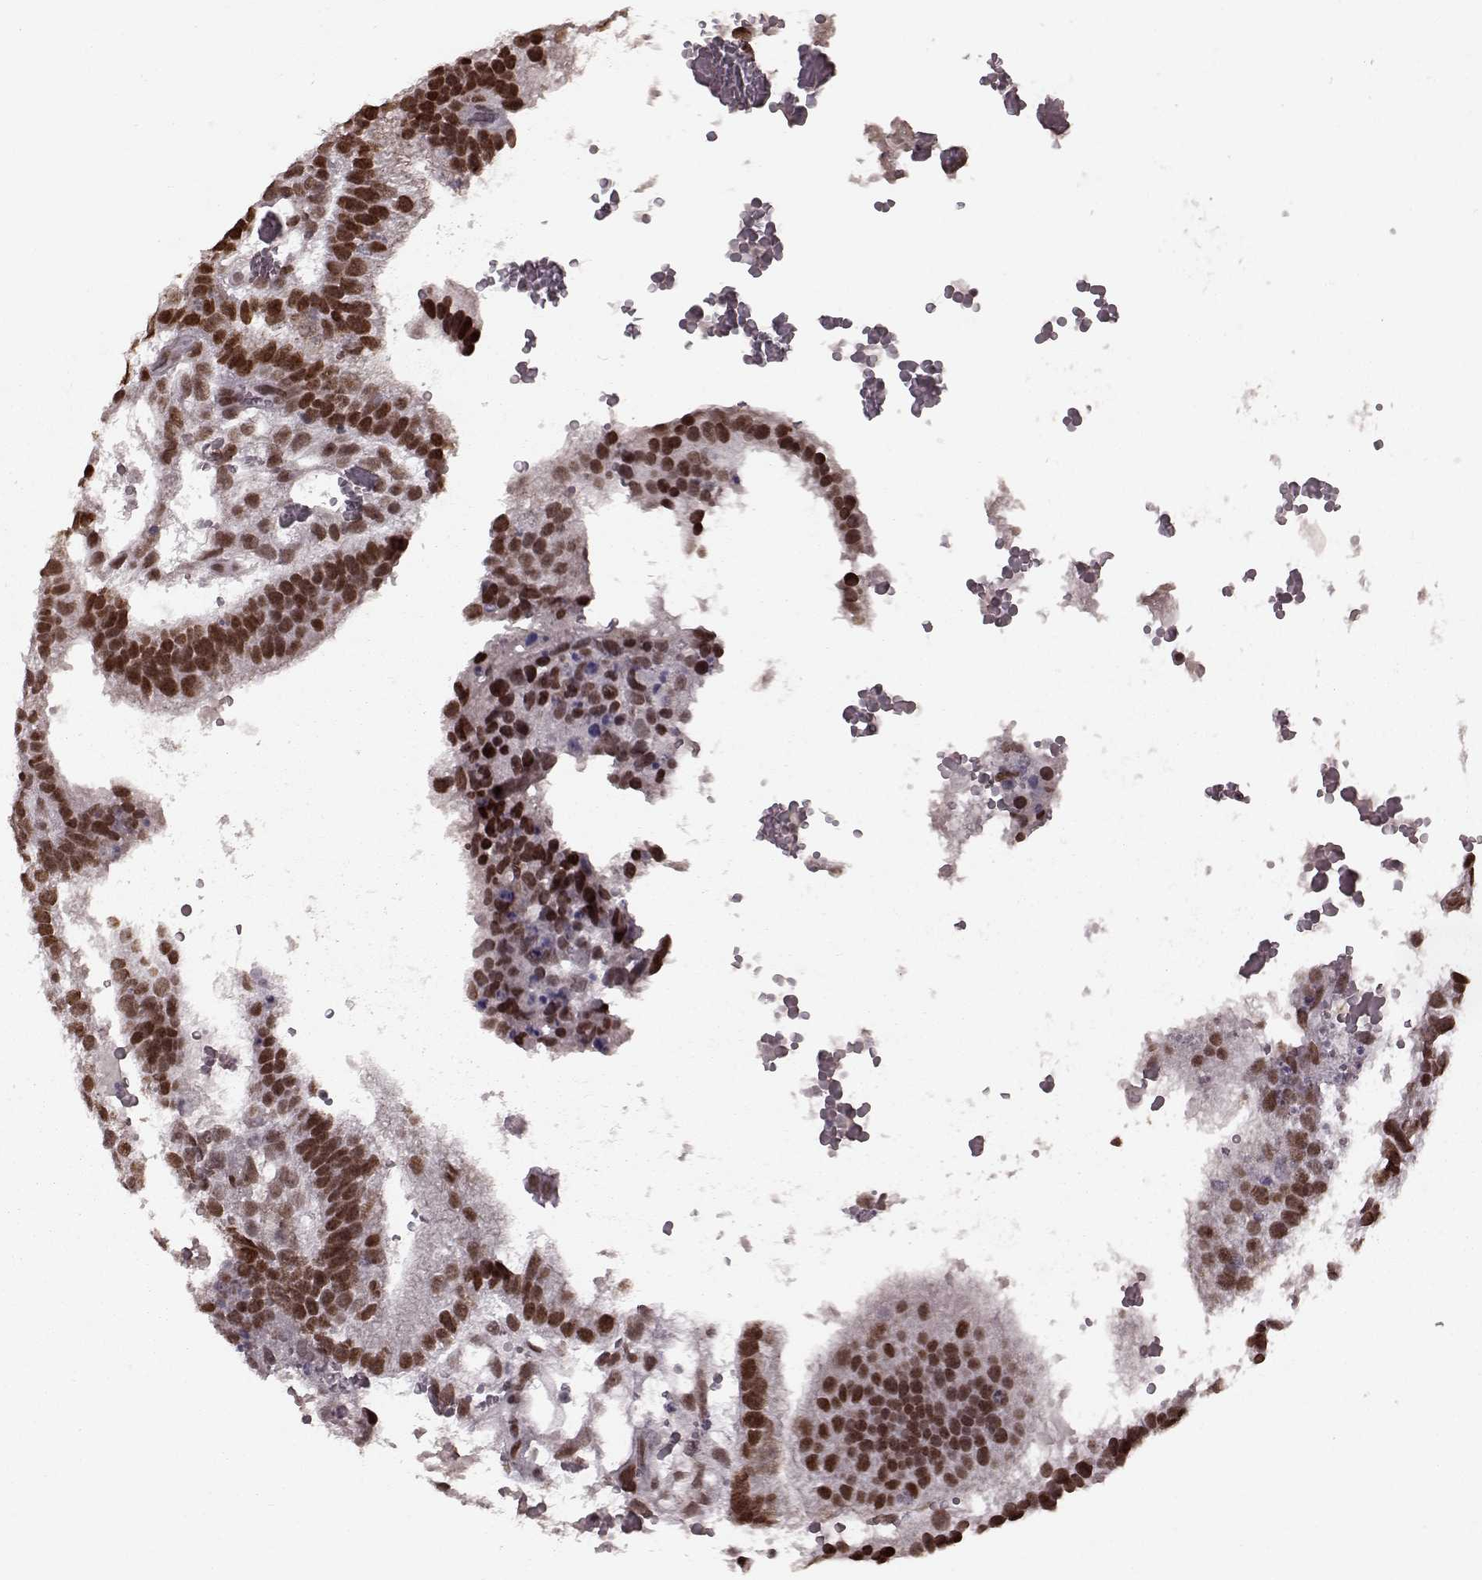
{"staining": {"intensity": "moderate", "quantity": ">75%", "location": "nuclear"}, "tissue": "testis cancer", "cell_type": "Tumor cells", "image_type": "cancer", "snomed": [{"axis": "morphology", "description": "Normal tissue, NOS"}, {"axis": "morphology", "description": "Carcinoma, Embryonal, NOS"}, {"axis": "topography", "description": "Testis"}, {"axis": "topography", "description": "Epididymis"}], "caption": "There is medium levels of moderate nuclear positivity in tumor cells of testis cancer (embryonal carcinoma), as demonstrated by immunohistochemical staining (brown color).", "gene": "NR2C1", "patient": {"sex": "male", "age": 32}}